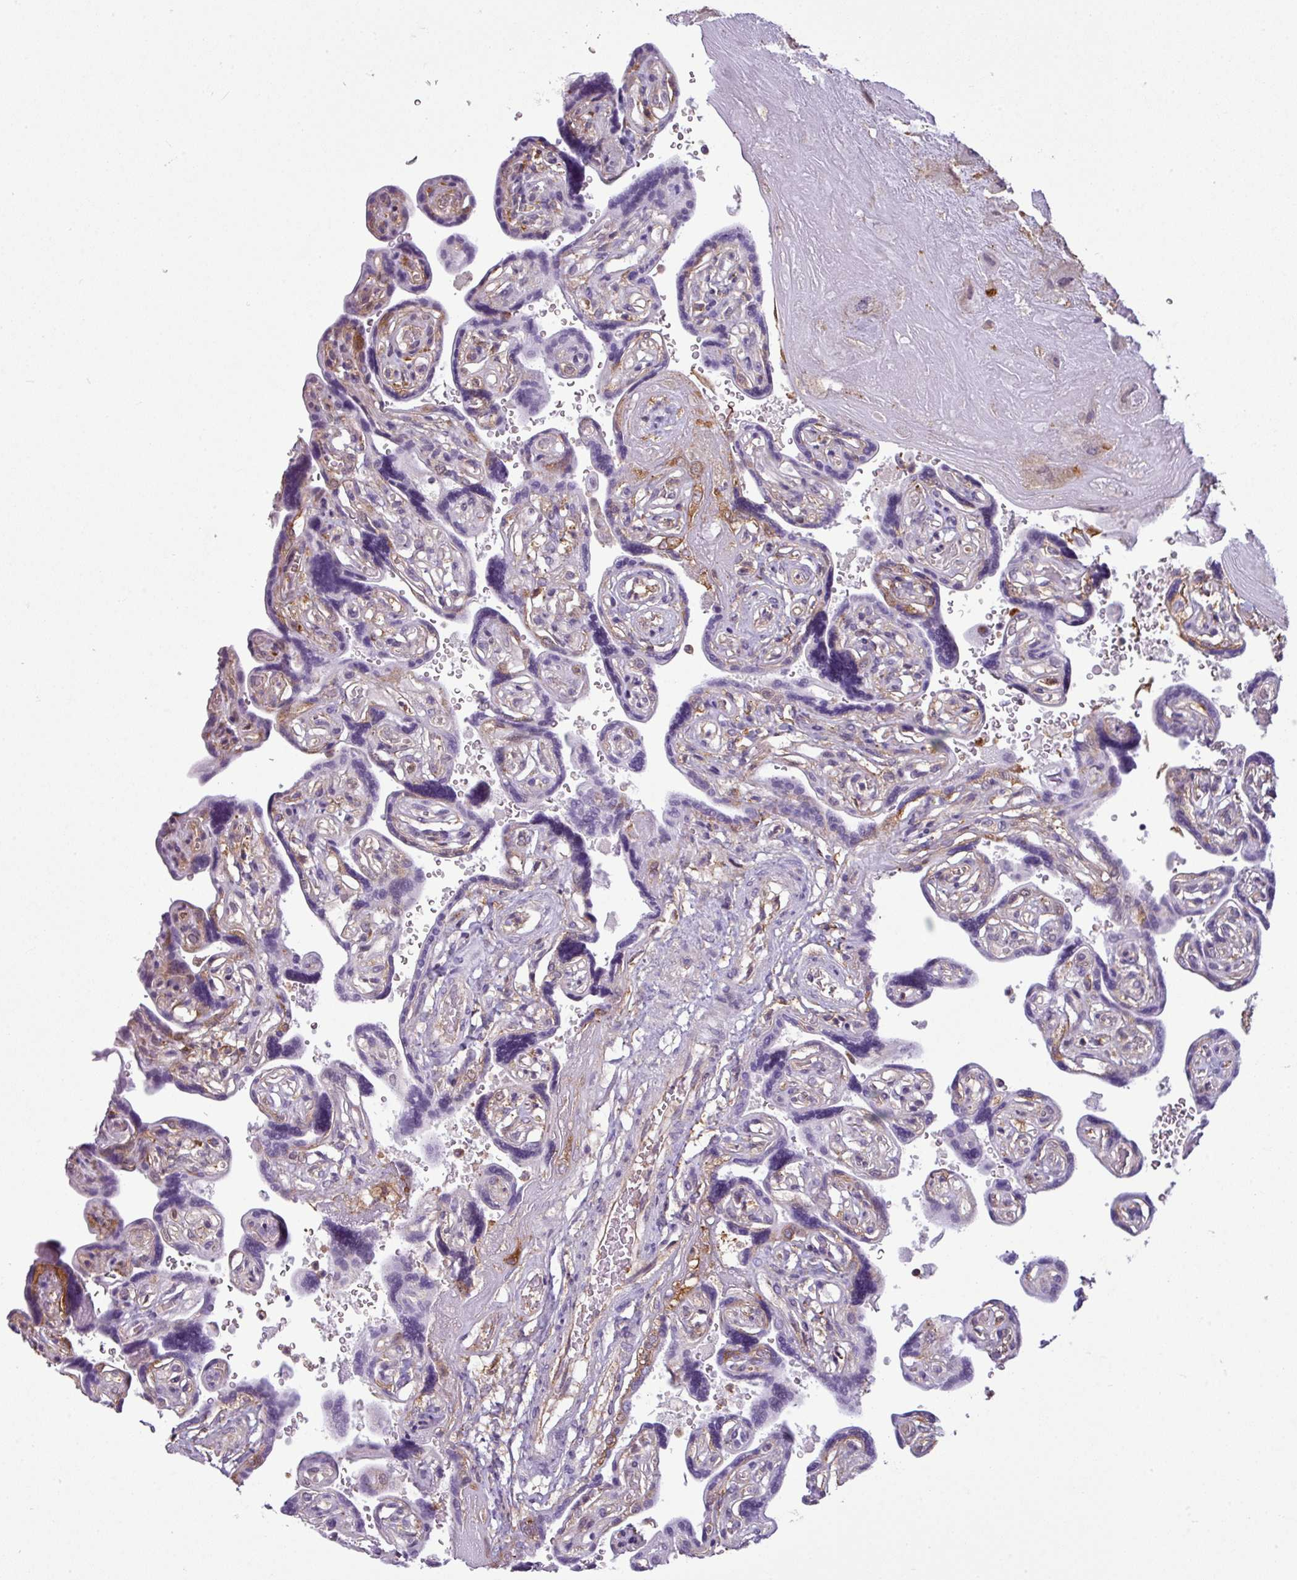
{"staining": {"intensity": "negative", "quantity": "none", "location": "none"}, "tissue": "placenta", "cell_type": "Decidual cells", "image_type": "normal", "snomed": [{"axis": "morphology", "description": "Normal tissue, NOS"}, {"axis": "topography", "description": "Placenta"}], "caption": "This is an immunohistochemistry histopathology image of normal placenta. There is no positivity in decidual cells.", "gene": "XNDC1N", "patient": {"sex": "female", "age": 32}}